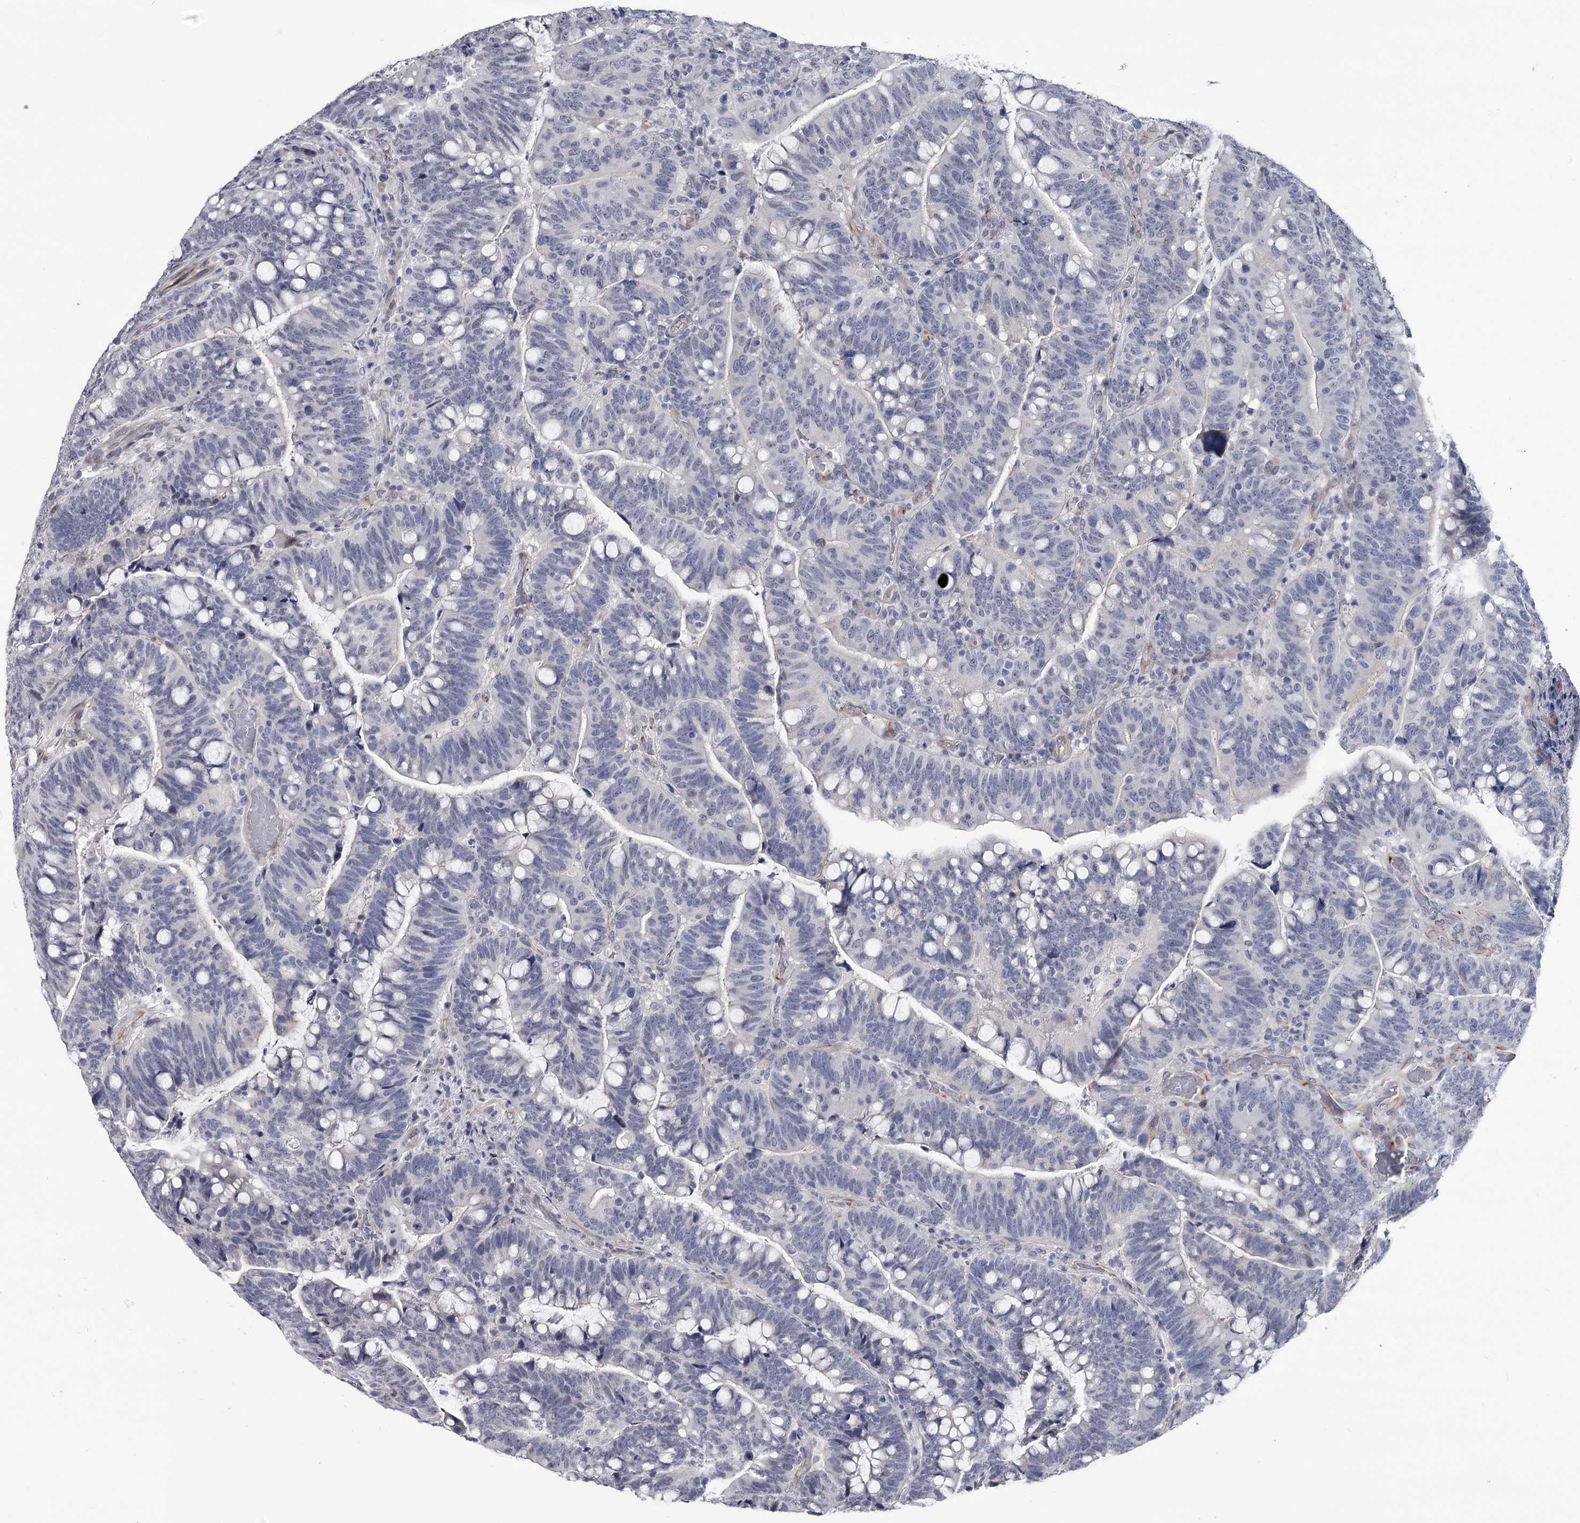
{"staining": {"intensity": "negative", "quantity": "none", "location": "none"}, "tissue": "colorectal cancer", "cell_type": "Tumor cells", "image_type": "cancer", "snomed": [{"axis": "morphology", "description": "Normal tissue, NOS"}, {"axis": "morphology", "description": "Adenocarcinoma, NOS"}, {"axis": "topography", "description": "Colon"}], "caption": "Immunohistochemistry (IHC) of human colorectal cancer (adenocarcinoma) reveals no staining in tumor cells.", "gene": "PRPF40B", "patient": {"sex": "female", "age": 66}}